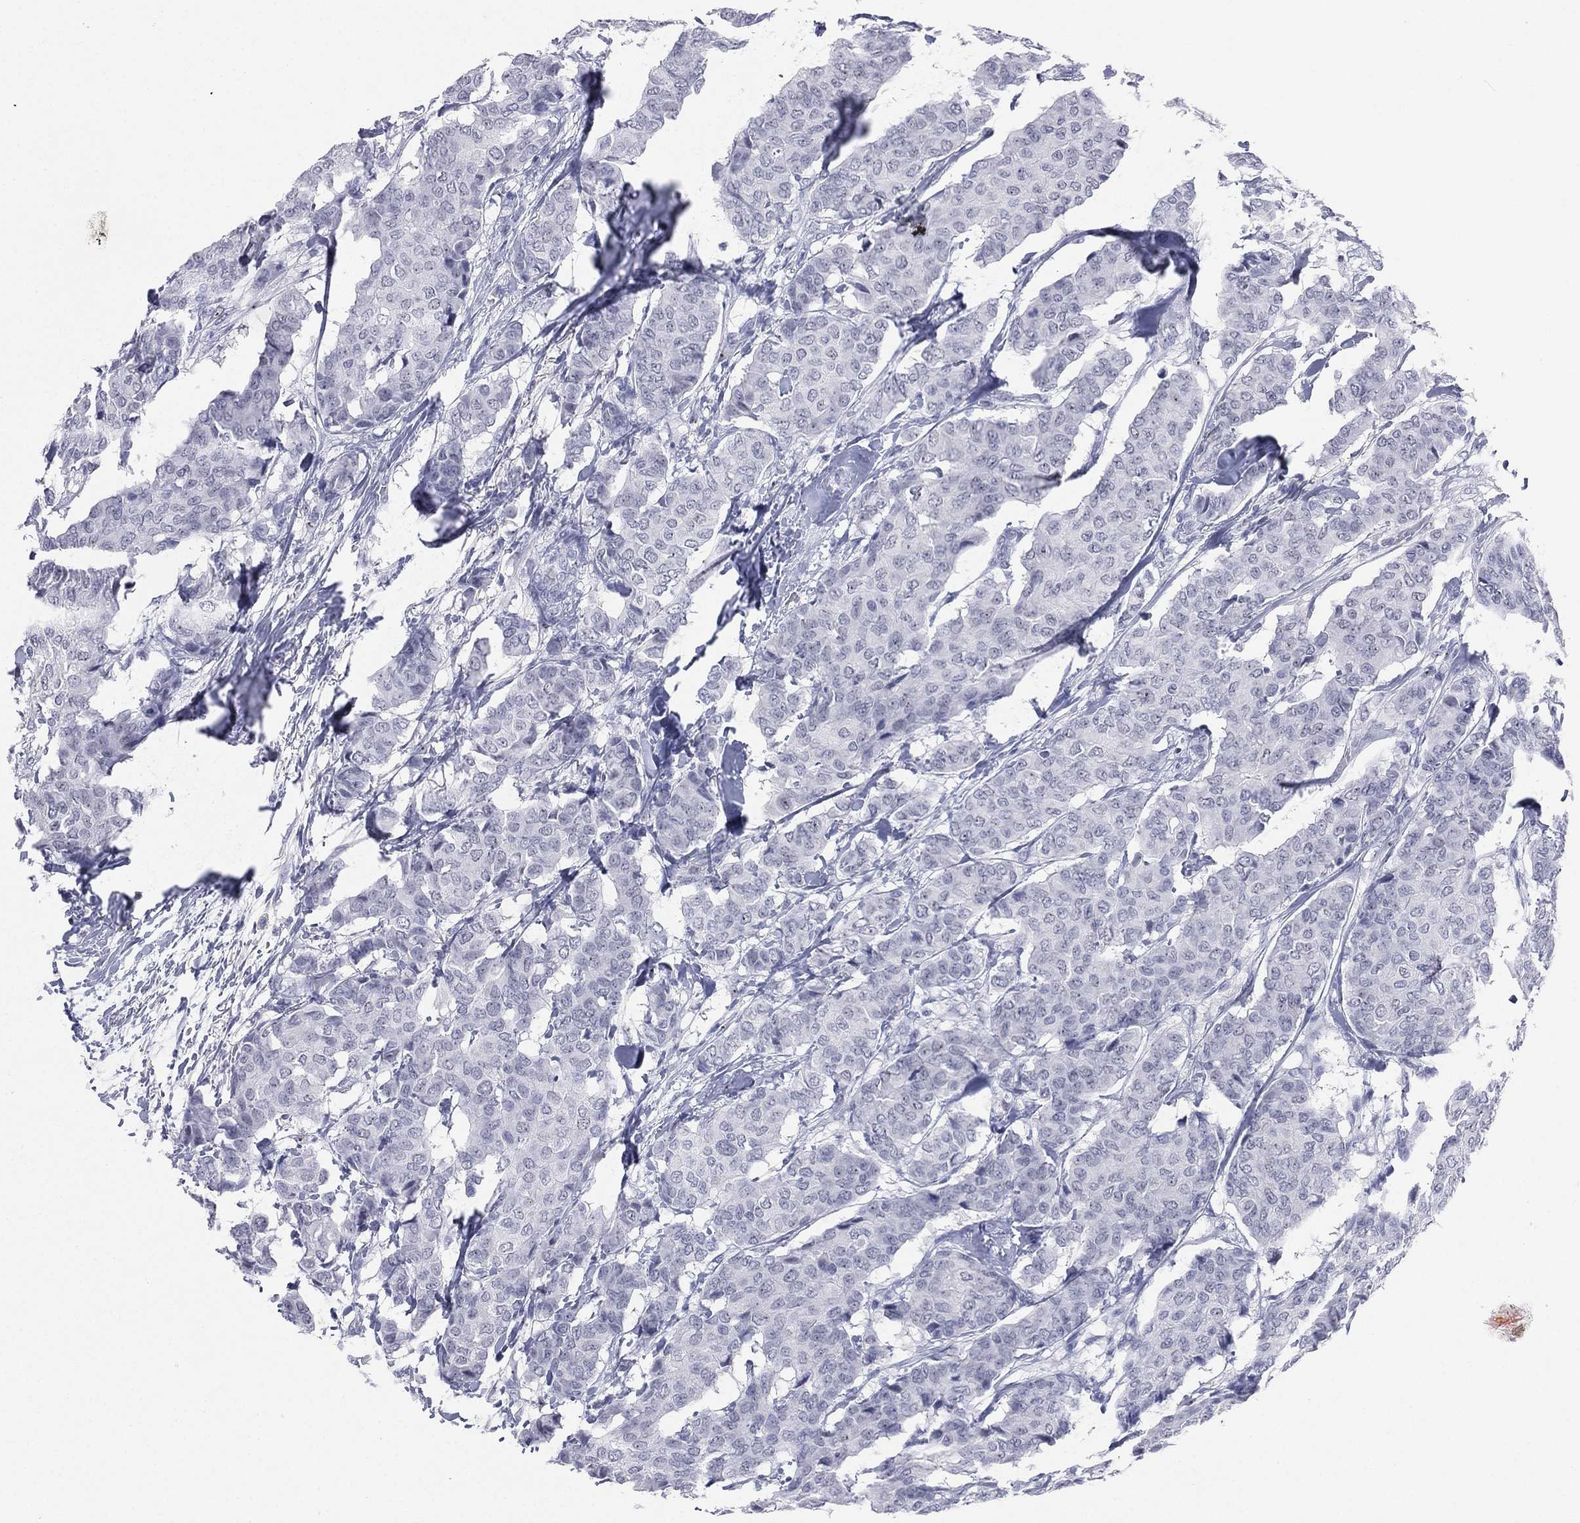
{"staining": {"intensity": "negative", "quantity": "none", "location": "none"}, "tissue": "breast cancer", "cell_type": "Tumor cells", "image_type": "cancer", "snomed": [{"axis": "morphology", "description": "Duct carcinoma"}, {"axis": "topography", "description": "Breast"}], "caption": "This is a histopathology image of immunohistochemistry staining of breast infiltrating ductal carcinoma, which shows no positivity in tumor cells.", "gene": "CD22", "patient": {"sex": "female", "age": 75}}